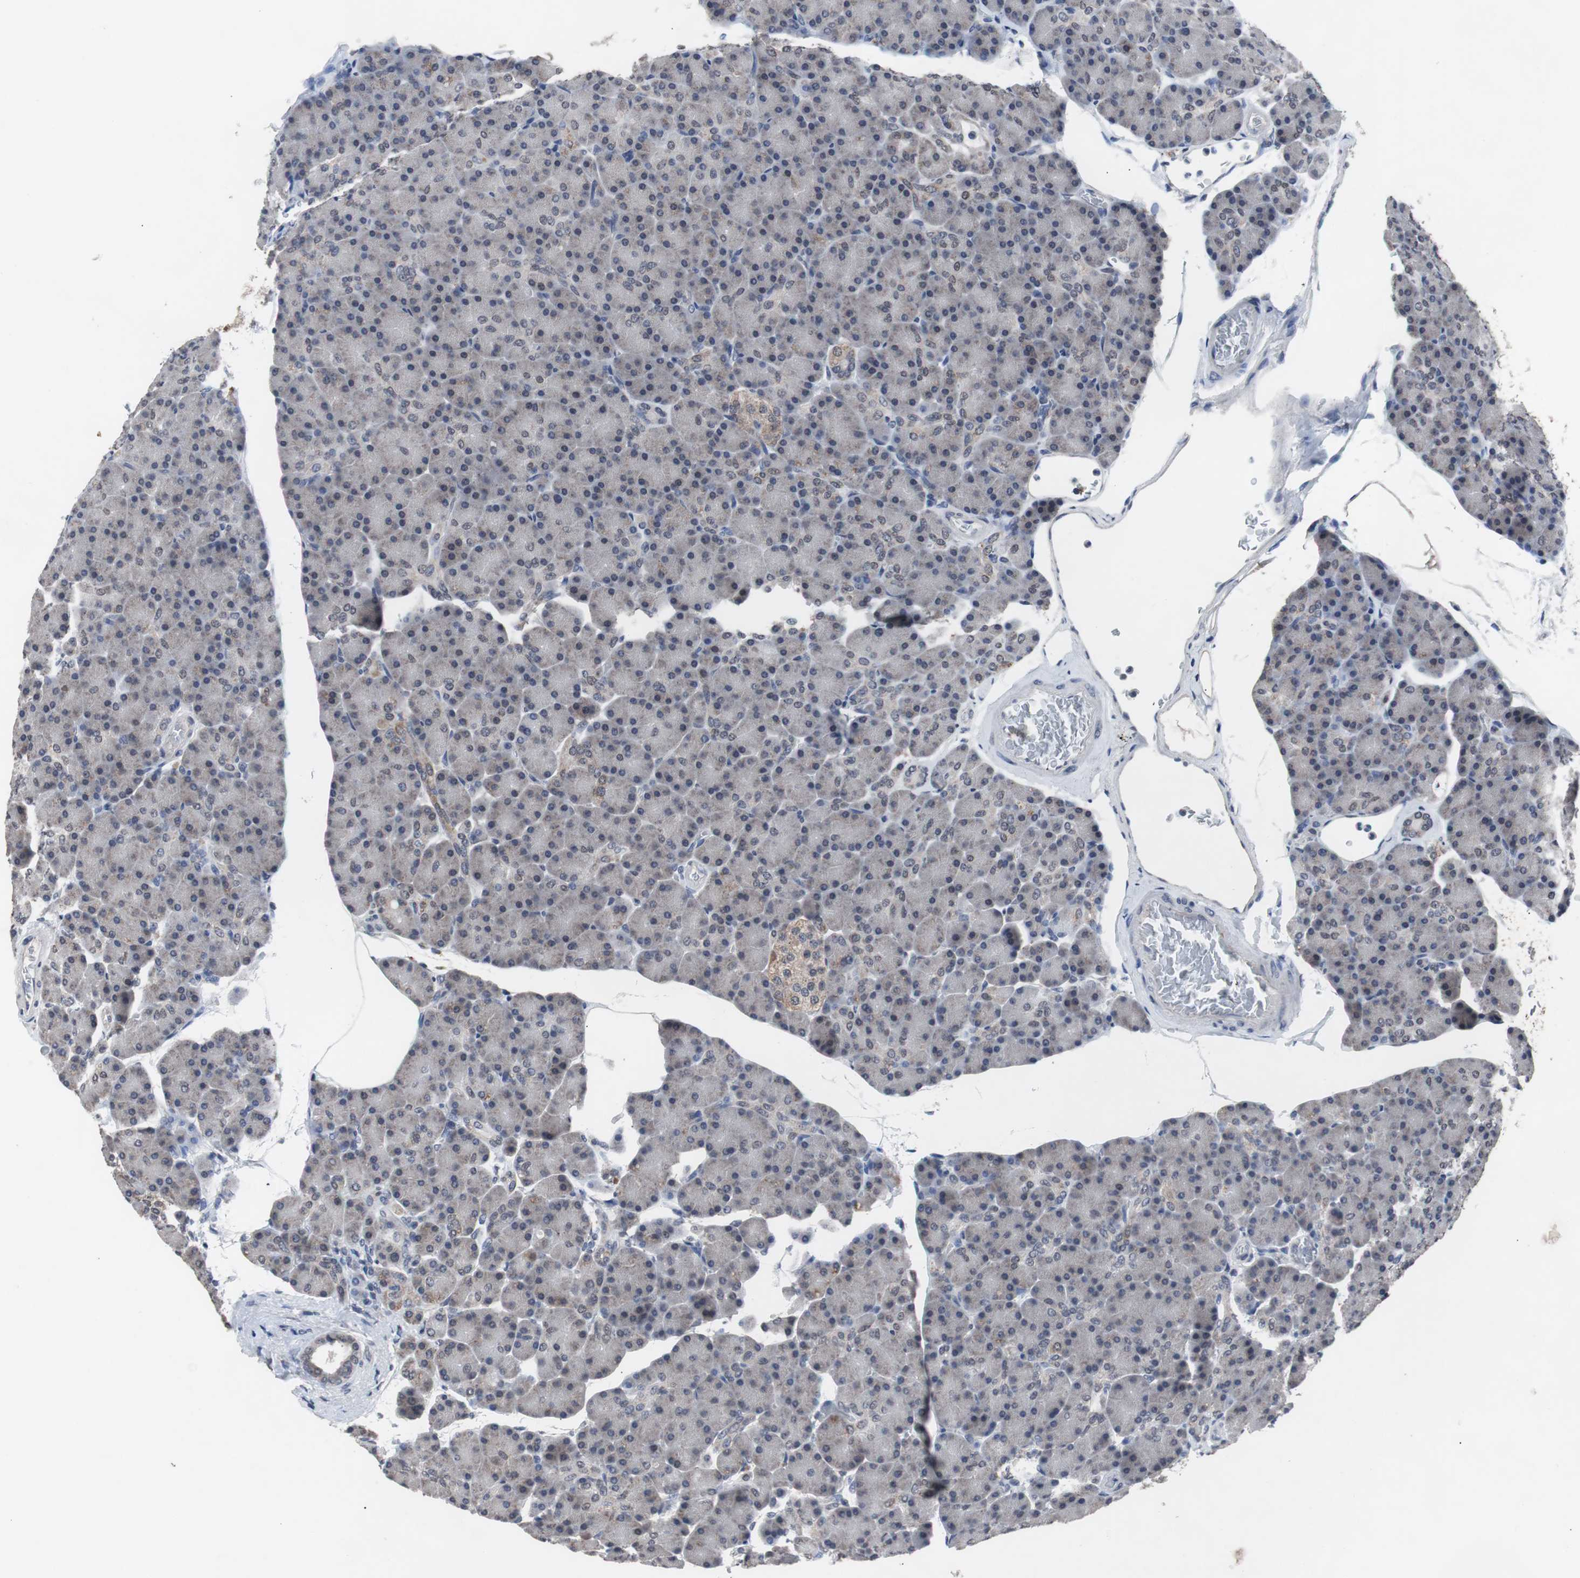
{"staining": {"intensity": "negative", "quantity": "none", "location": "none"}, "tissue": "pancreas", "cell_type": "Exocrine glandular cells", "image_type": "normal", "snomed": [{"axis": "morphology", "description": "Normal tissue, NOS"}, {"axis": "topography", "description": "Pancreas"}], "caption": "Exocrine glandular cells show no significant expression in normal pancreas. The staining was performed using DAB (3,3'-diaminobenzidine) to visualize the protein expression in brown, while the nuclei were stained in blue with hematoxylin (Magnification: 20x).", "gene": "RBM47", "patient": {"sex": "female", "age": 43}}